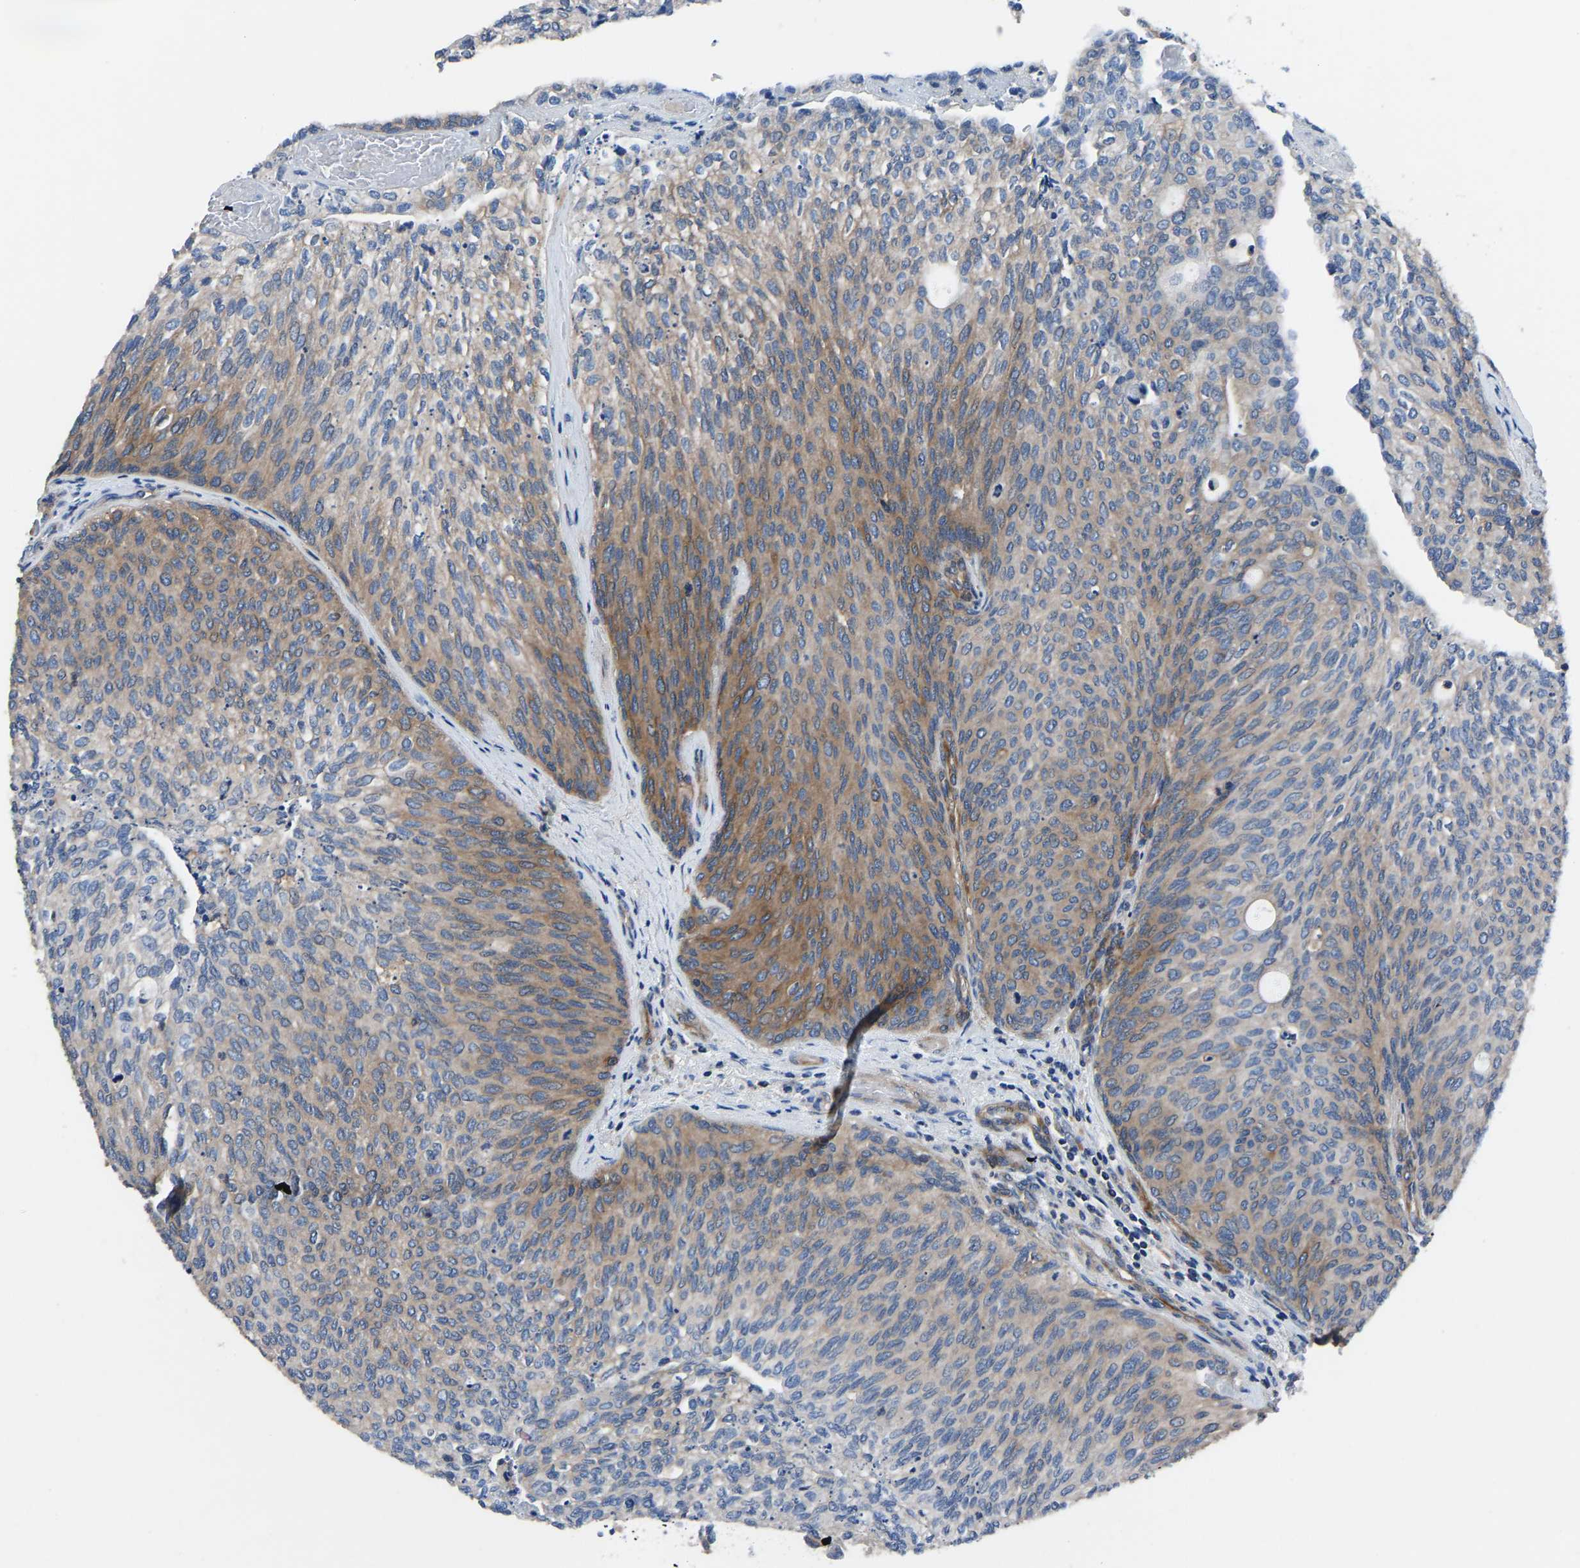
{"staining": {"intensity": "moderate", "quantity": ">75%", "location": "cytoplasmic/membranous"}, "tissue": "urothelial cancer", "cell_type": "Tumor cells", "image_type": "cancer", "snomed": [{"axis": "morphology", "description": "Urothelial carcinoma, Low grade"}, {"axis": "topography", "description": "Urinary bladder"}], "caption": "A medium amount of moderate cytoplasmic/membranous staining is present in about >75% of tumor cells in low-grade urothelial carcinoma tissue.", "gene": "PRKAR1A", "patient": {"sex": "female", "age": 79}}